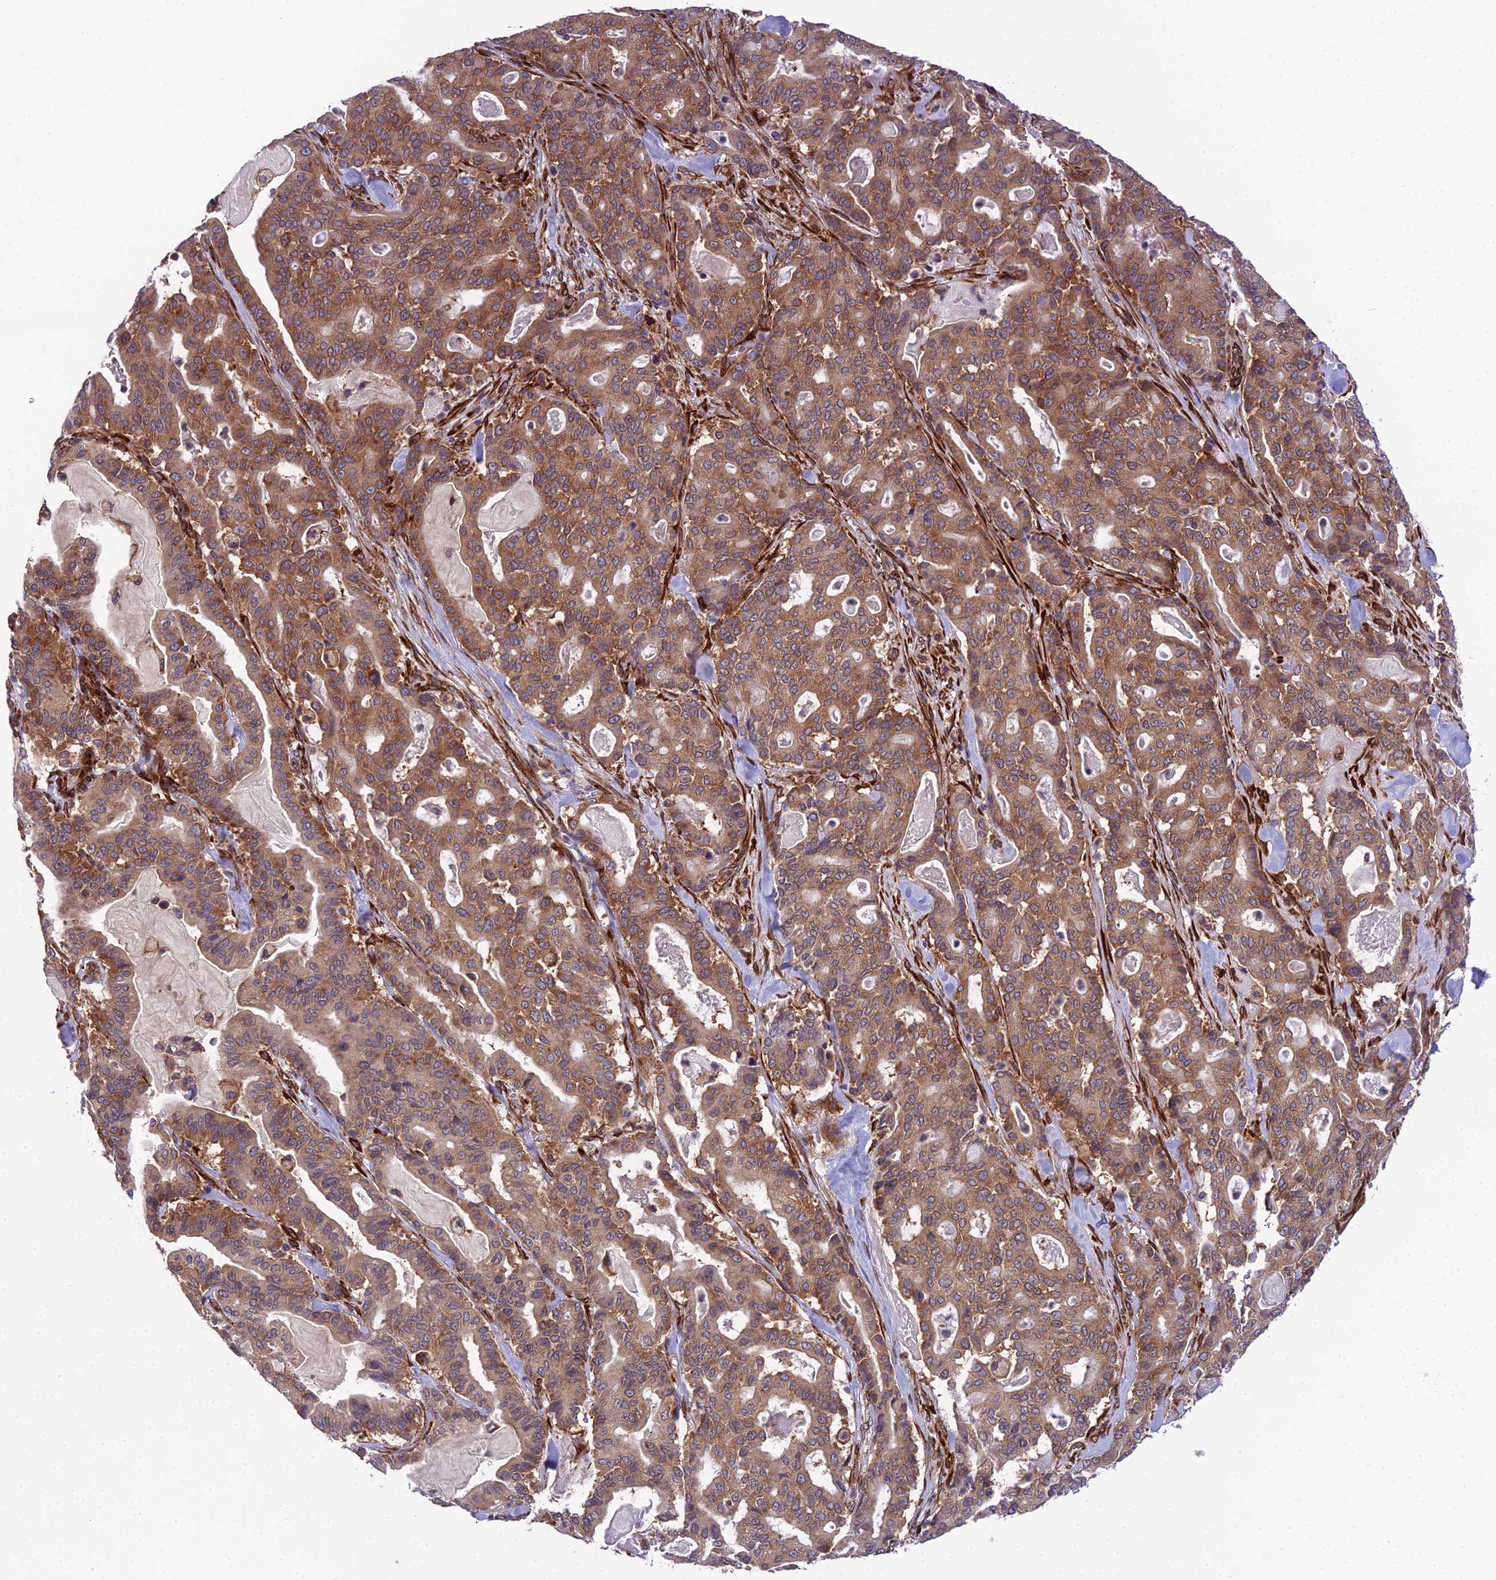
{"staining": {"intensity": "moderate", "quantity": ">75%", "location": "cytoplasmic/membranous"}, "tissue": "pancreatic cancer", "cell_type": "Tumor cells", "image_type": "cancer", "snomed": [{"axis": "morphology", "description": "Adenocarcinoma, NOS"}, {"axis": "topography", "description": "Pancreas"}], "caption": "A brown stain shows moderate cytoplasmic/membranous expression of a protein in human pancreatic cancer tumor cells.", "gene": "DHCR7", "patient": {"sex": "male", "age": 63}}